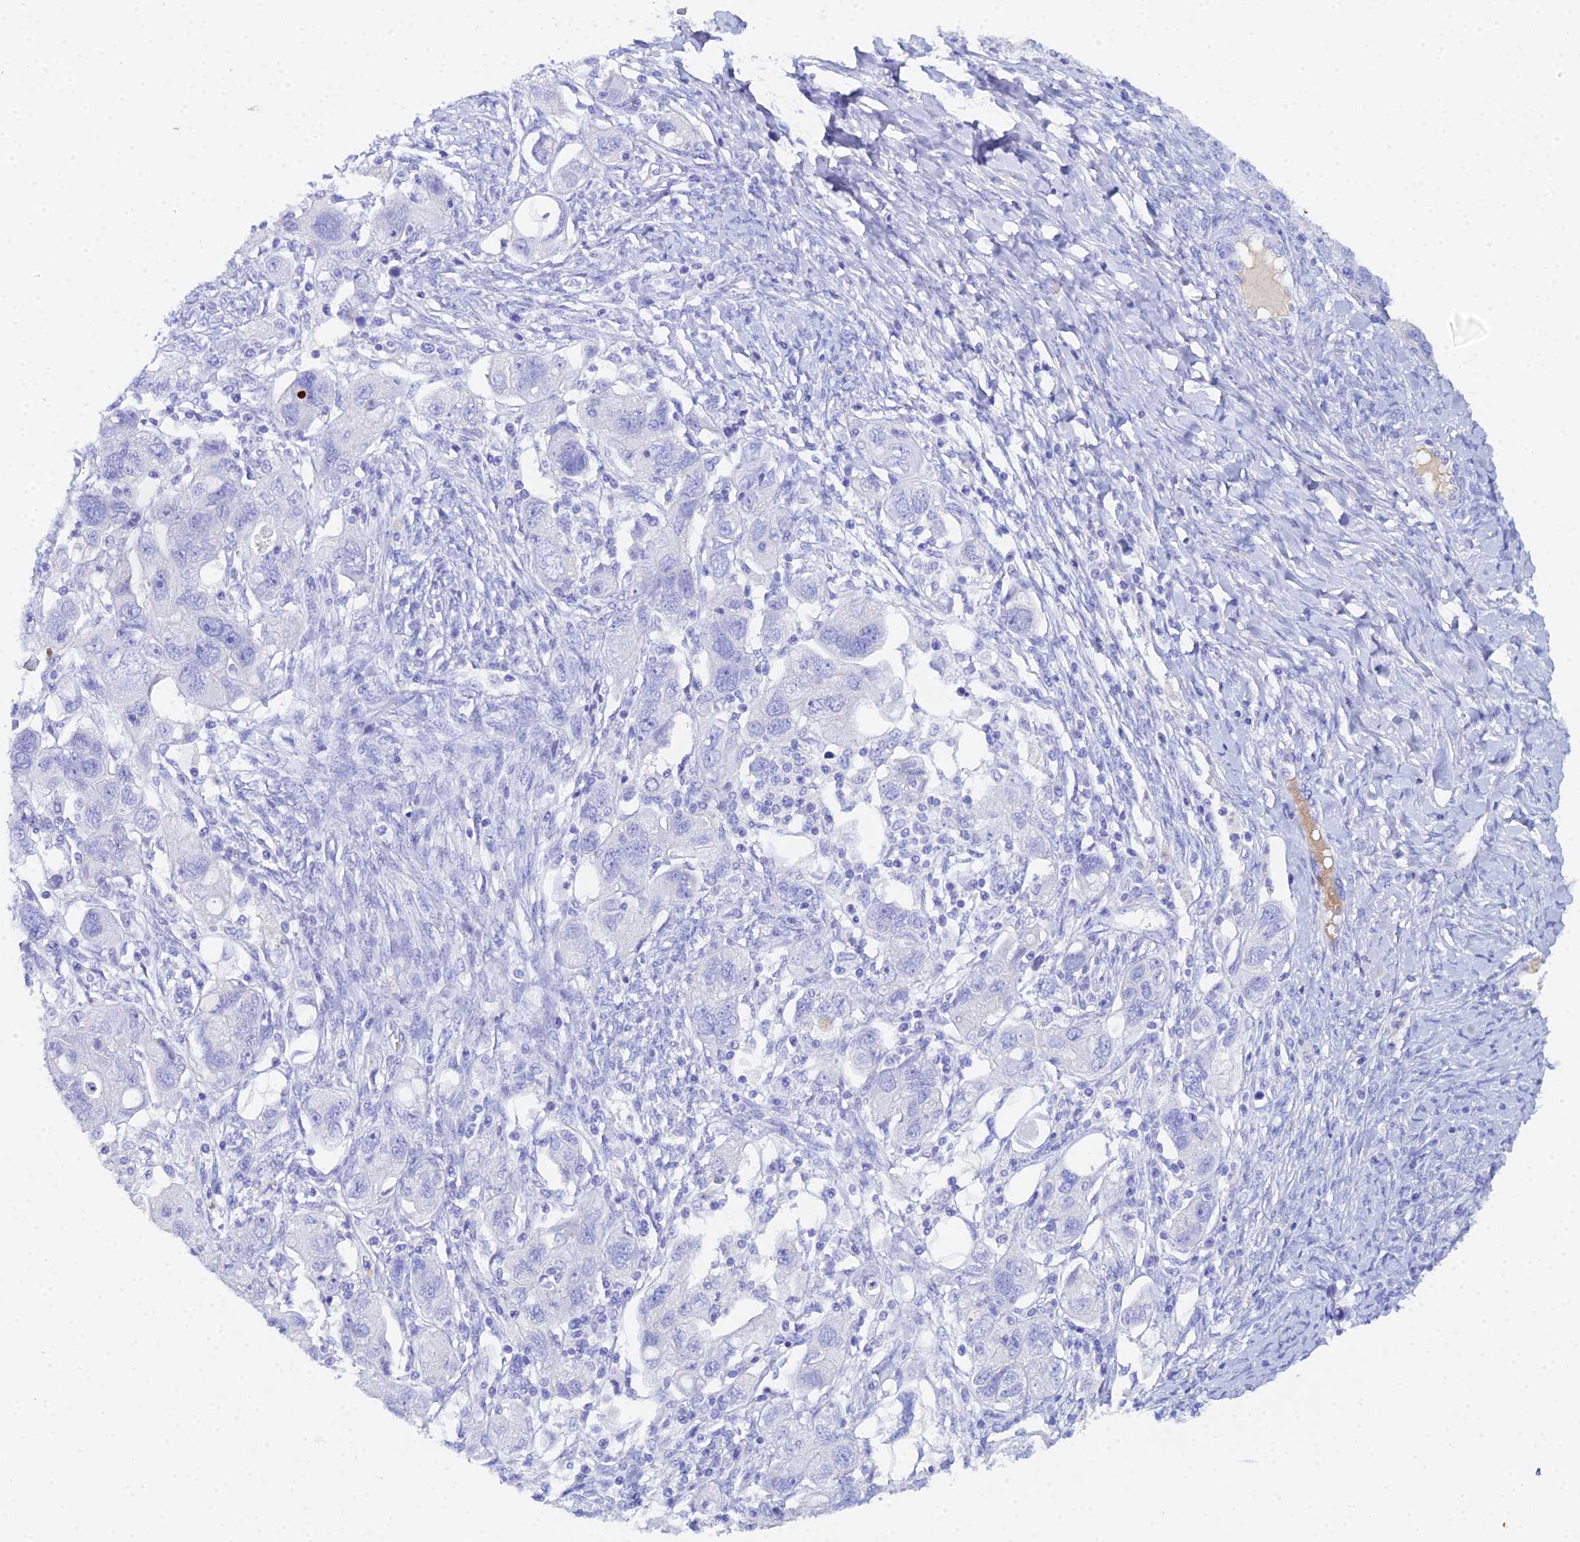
{"staining": {"intensity": "negative", "quantity": "none", "location": "none"}, "tissue": "ovarian cancer", "cell_type": "Tumor cells", "image_type": "cancer", "snomed": [{"axis": "morphology", "description": "Carcinoma, NOS"}, {"axis": "morphology", "description": "Cystadenocarcinoma, serous, NOS"}, {"axis": "topography", "description": "Ovary"}], "caption": "Immunohistochemical staining of human ovarian serous cystadenocarcinoma exhibits no significant expression in tumor cells.", "gene": "CELA3A", "patient": {"sex": "female", "age": 69}}